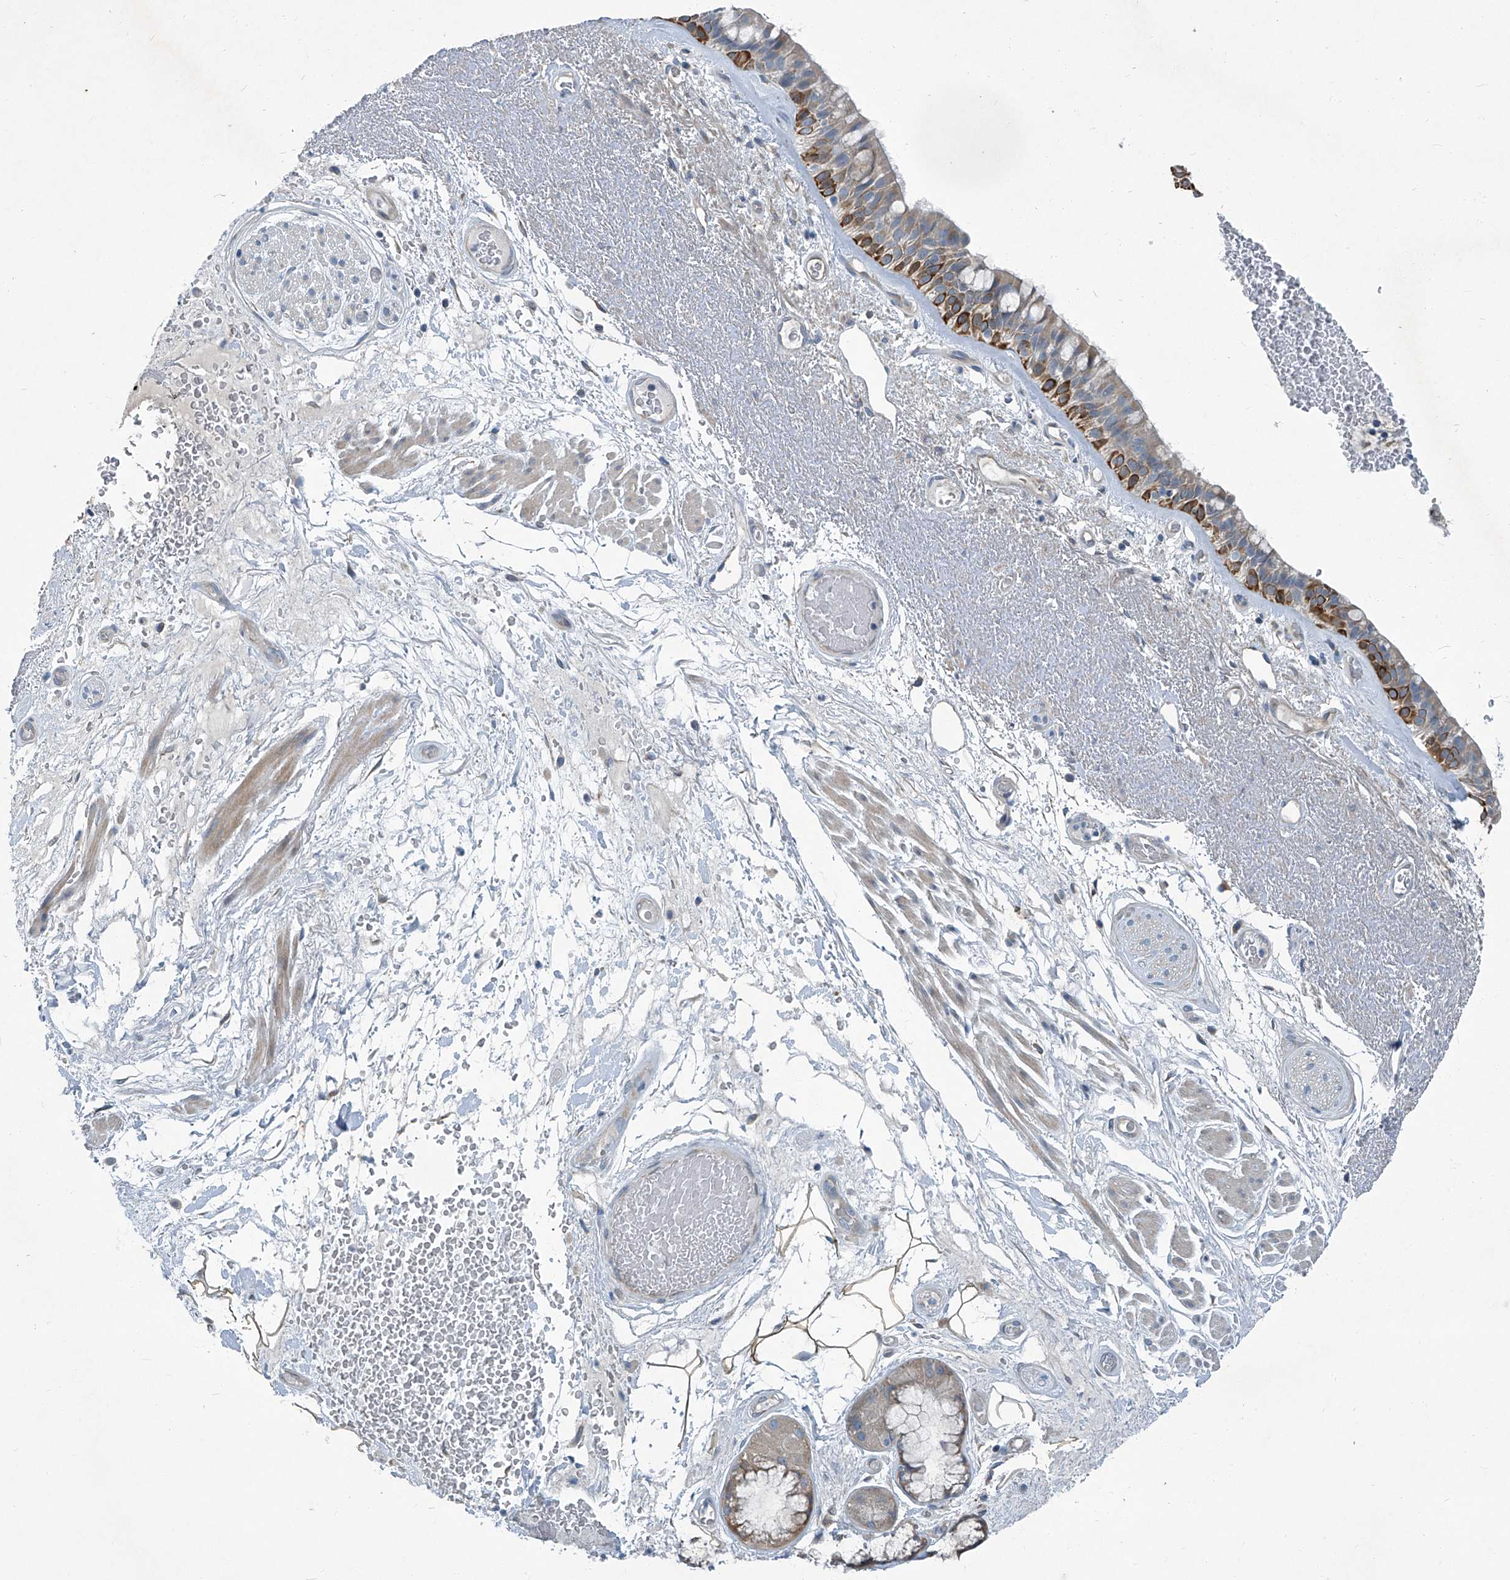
{"staining": {"intensity": "strong", "quantity": "<25%", "location": "cytoplasmic/membranous"}, "tissue": "bronchus", "cell_type": "Respiratory epithelial cells", "image_type": "normal", "snomed": [{"axis": "morphology", "description": "Normal tissue, NOS"}, {"axis": "morphology", "description": "Squamous cell carcinoma, NOS"}, {"axis": "topography", "description": "Lymph node"}, {"axis": "topography", "description": "Bronchus"}, {"axis": "topography", "description": "Lung"}], "caption": "Protein staining shows strong cytoplasmic/membranous staining in about <25% of respiratory epithelial cells in normal bronchus. The protein is stained brown, and the nuclei are stained in blue (DAB (3,3'-diaminobenzidine) IHC with brightfield microscopy, high magnification).", "gene": "SLC26A11", "patient": {"sex": "male", "age": 66}}